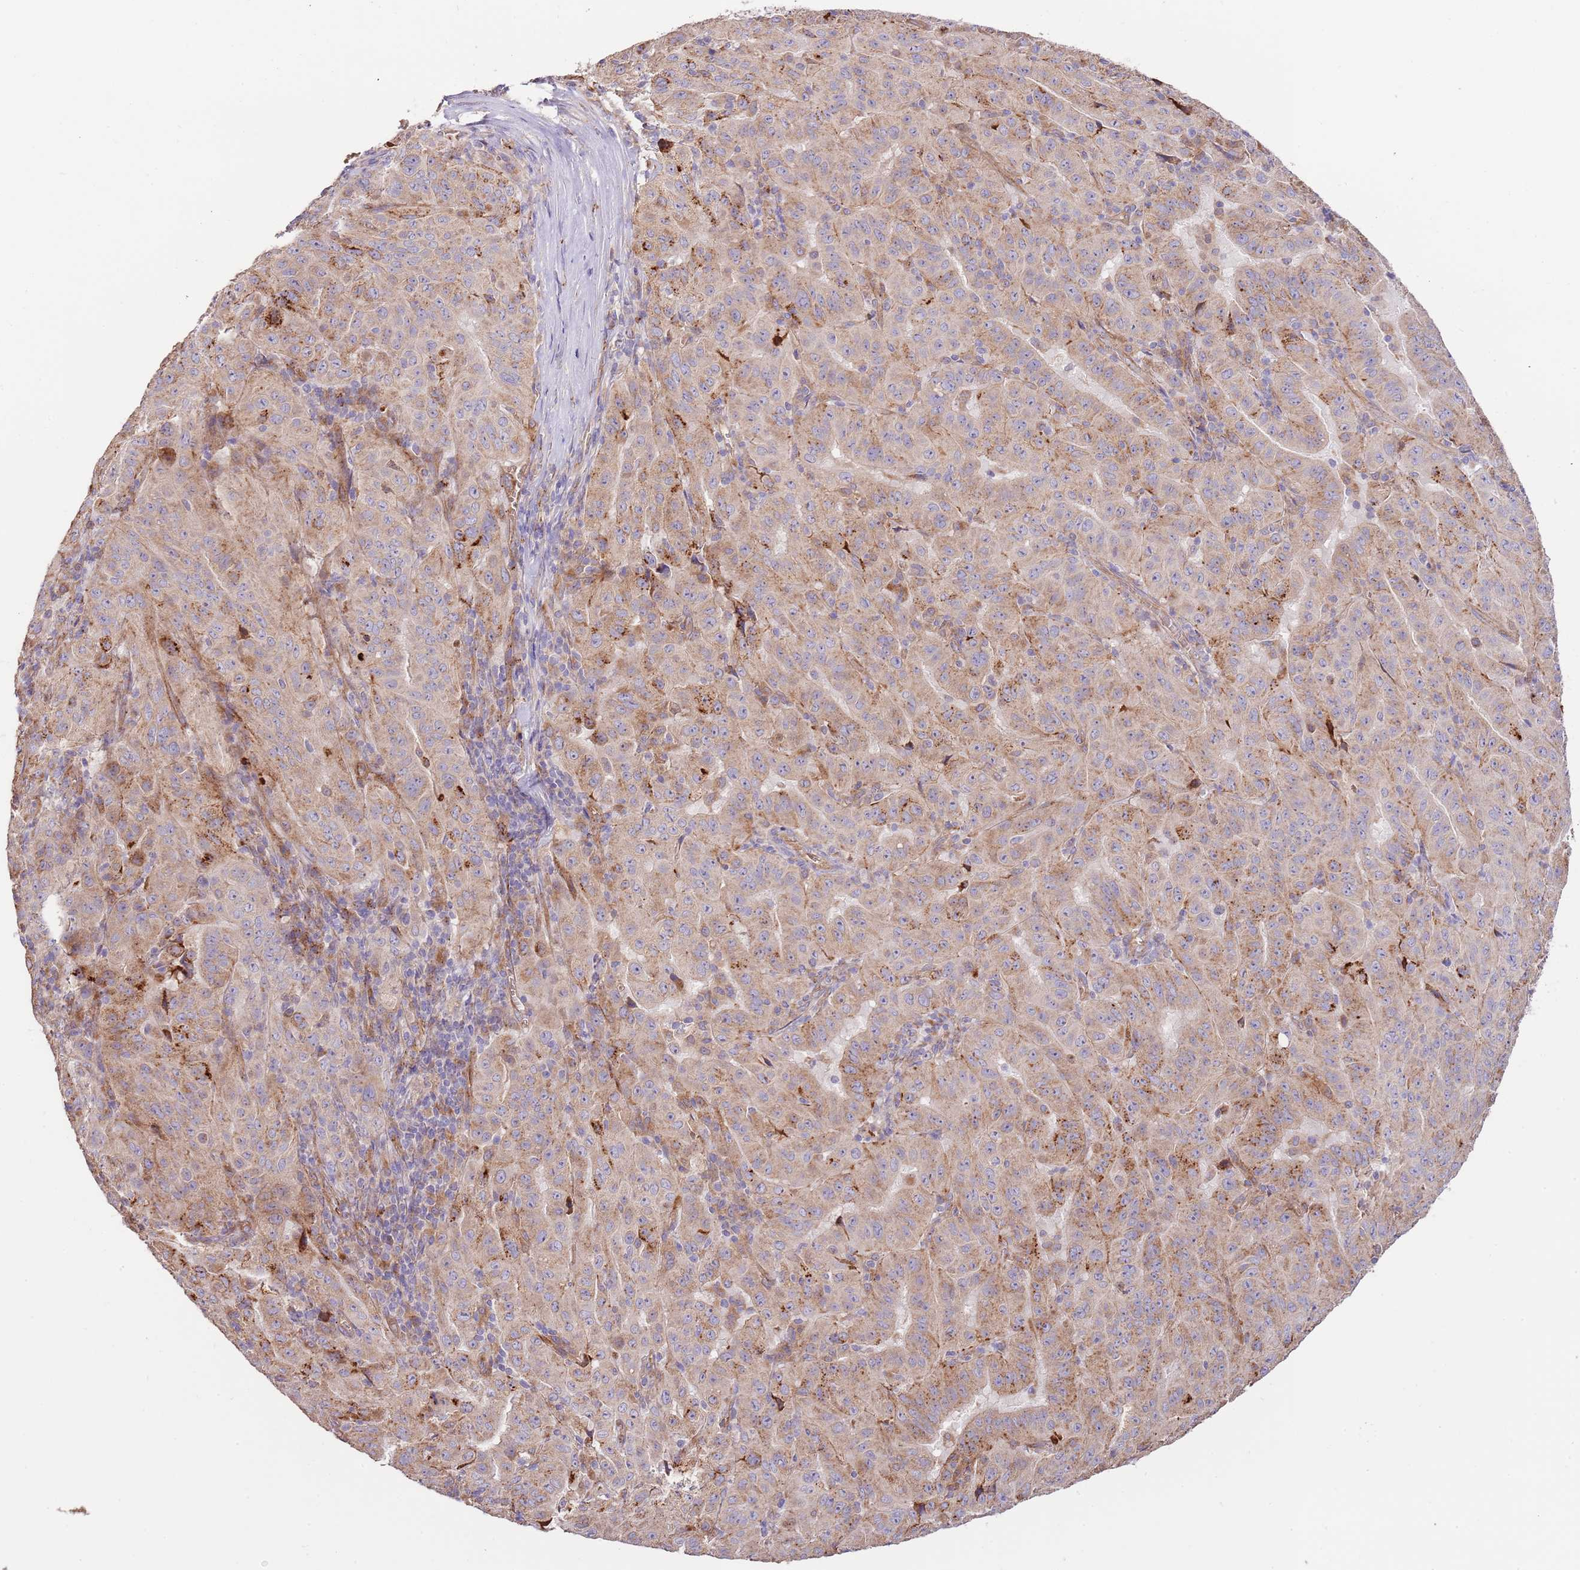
{"staining": {"intensity": "moderate", "quantity": "25%-75%", "location": "cytoplasmic/membranous"}, "tissue": "pancreatic cancer", "cell_type": "Tumor cells", "image_type": "cancer", "snomed": [{"axis": "morphology", "description": "Adenocarcinoma, NOS"}, {"axis": "topography", "description": "Pancreas"}], "caption": "Protein analysis of adenocarcinoma (pancreatic) tissue displays moderate cytoplasmic/membranous staining in about 25%-75% of tumor cells. (Brightfield microscopy of DAB IHC at high magnification).", "gene": "DOCK6", "patient": {"sex": "male", "age": 63}}